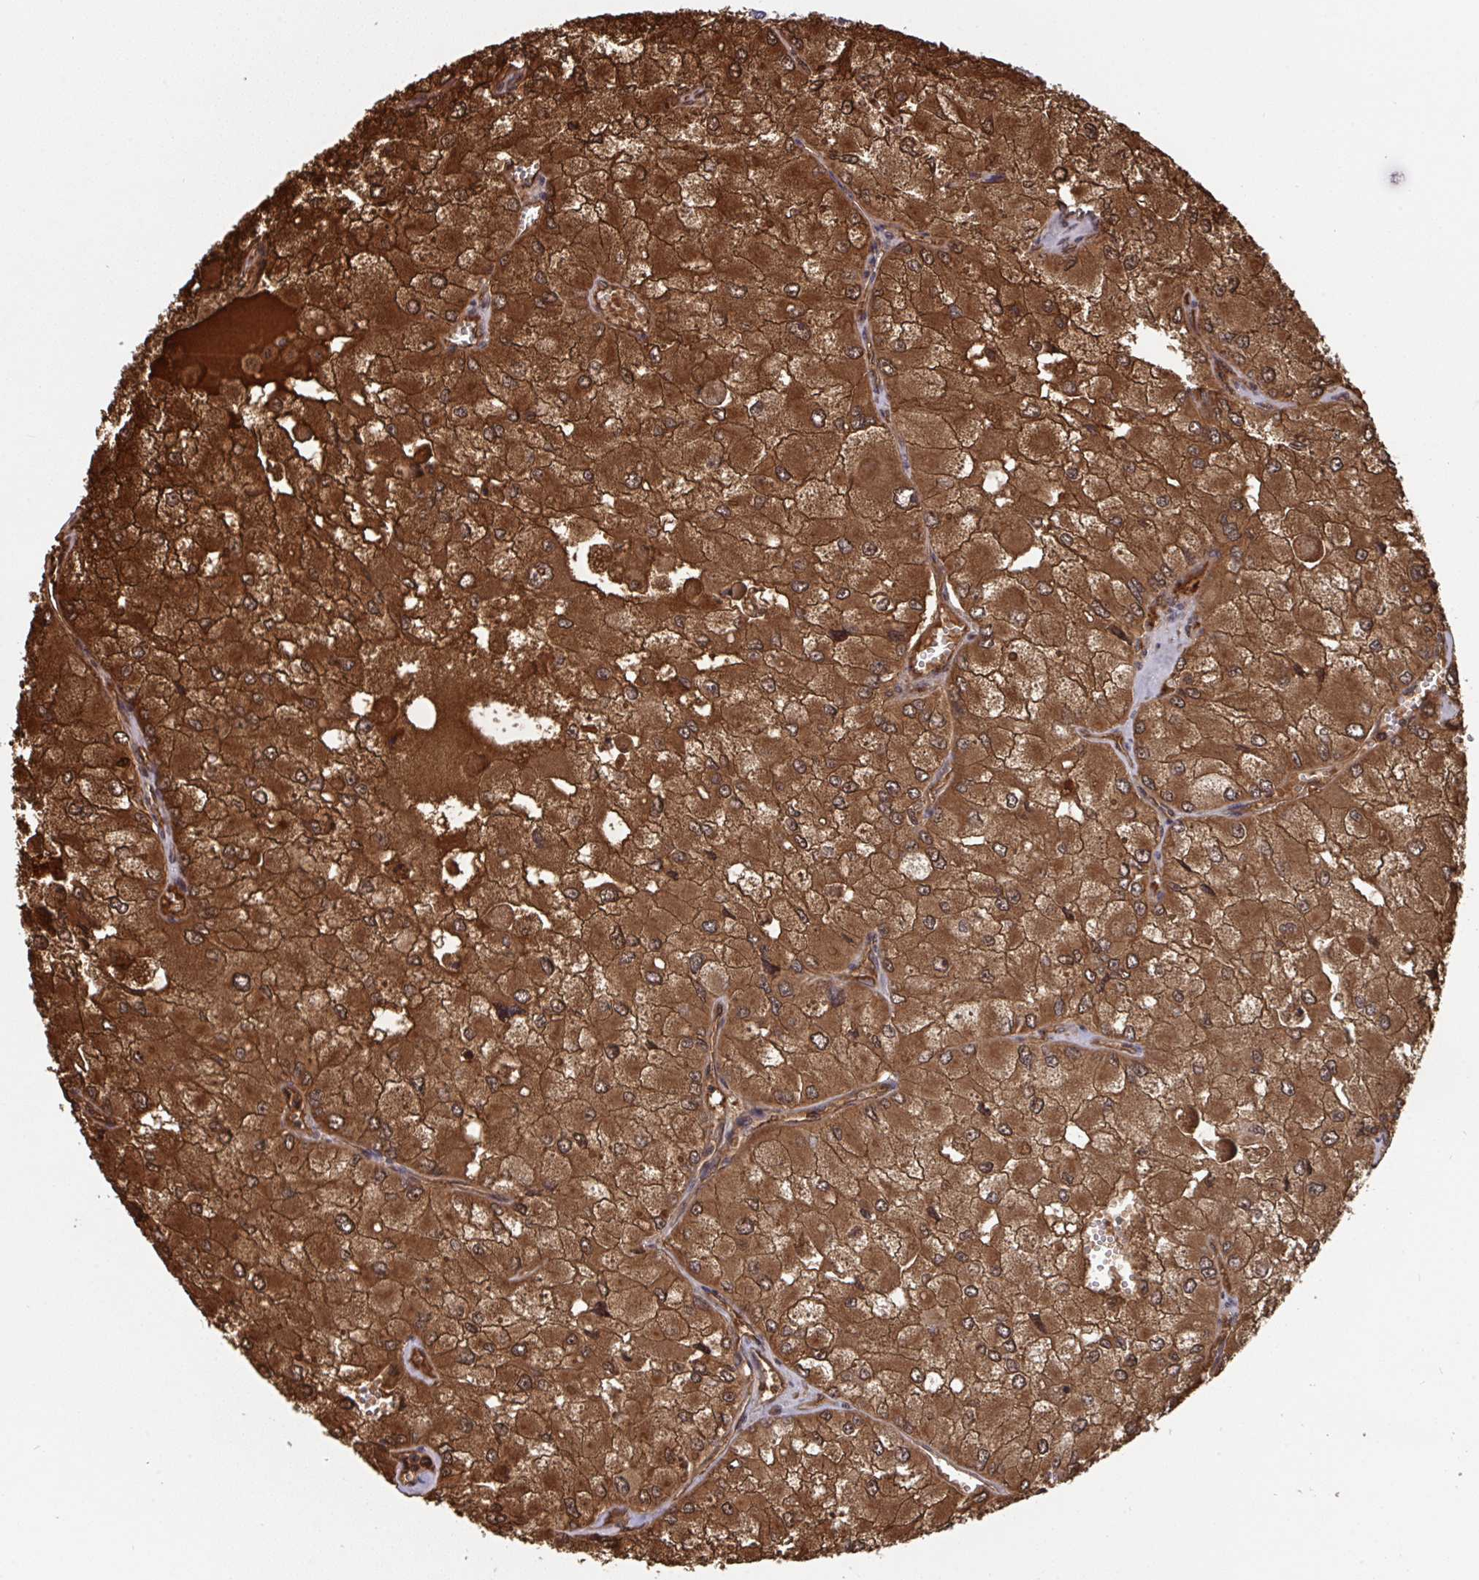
{"staining": {"intensity": "strong", "quantity": ">75%", "location": "cytoplasmic/membranous,nuclear"}, "tissue": "renal cancer", "cell_type": "Tumor cells", "image_type": "cancer", "snomed": [{"axis": "morphology", "description": "Adenocarcinoma, NOS"}, {"axis": "topography", "description": "Kidney"}], "caption": "Human renal cancer (adenocarcinoma) stained with a protein marker shows strong staining in tumor cells.", "gene": "TIGAR", "patient": {"sex": "female", "age": 70}}